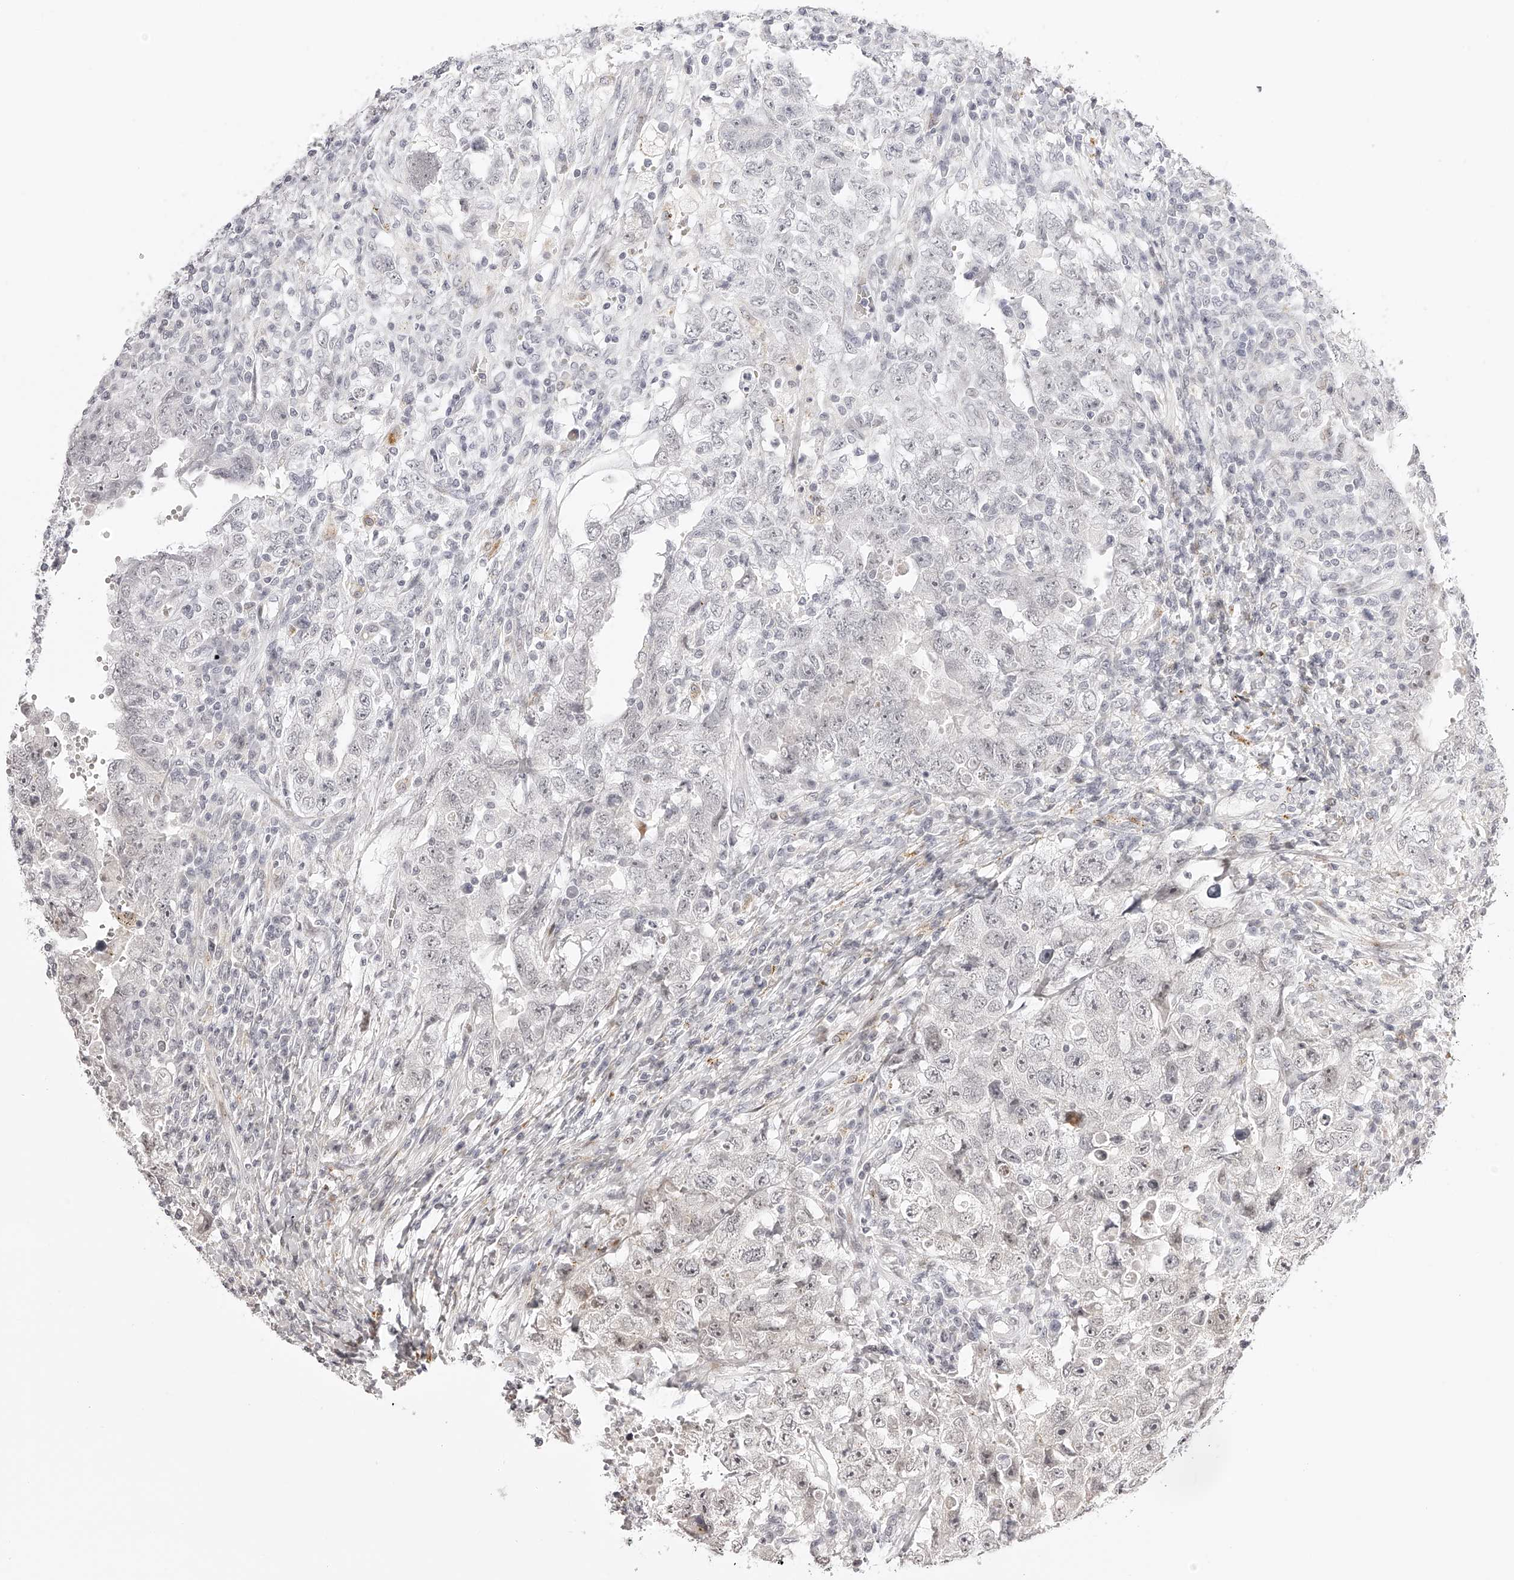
{"staining": {"intensity": "negative", "quantity": "none", "location": "none"}, "tissue": "testis cancer", "cell_type": "Tumor cells", "image_type": "cancer", "snomed": [{"axis": "morphology", "description": "Carcinoma, Embryonal, NOS"}, {"axis": "topography", "description": "Testis"}], "caption": "Immunohistochemistry of testis cancer (embryonal carcinoma) displays no expression in tumor cells. (Brightfield microscopy of DAB immunohistochemistry (IHC) at high magnification).", "gene": "PLEKHG1", "patient": {"sex": "male", "age": 26}}